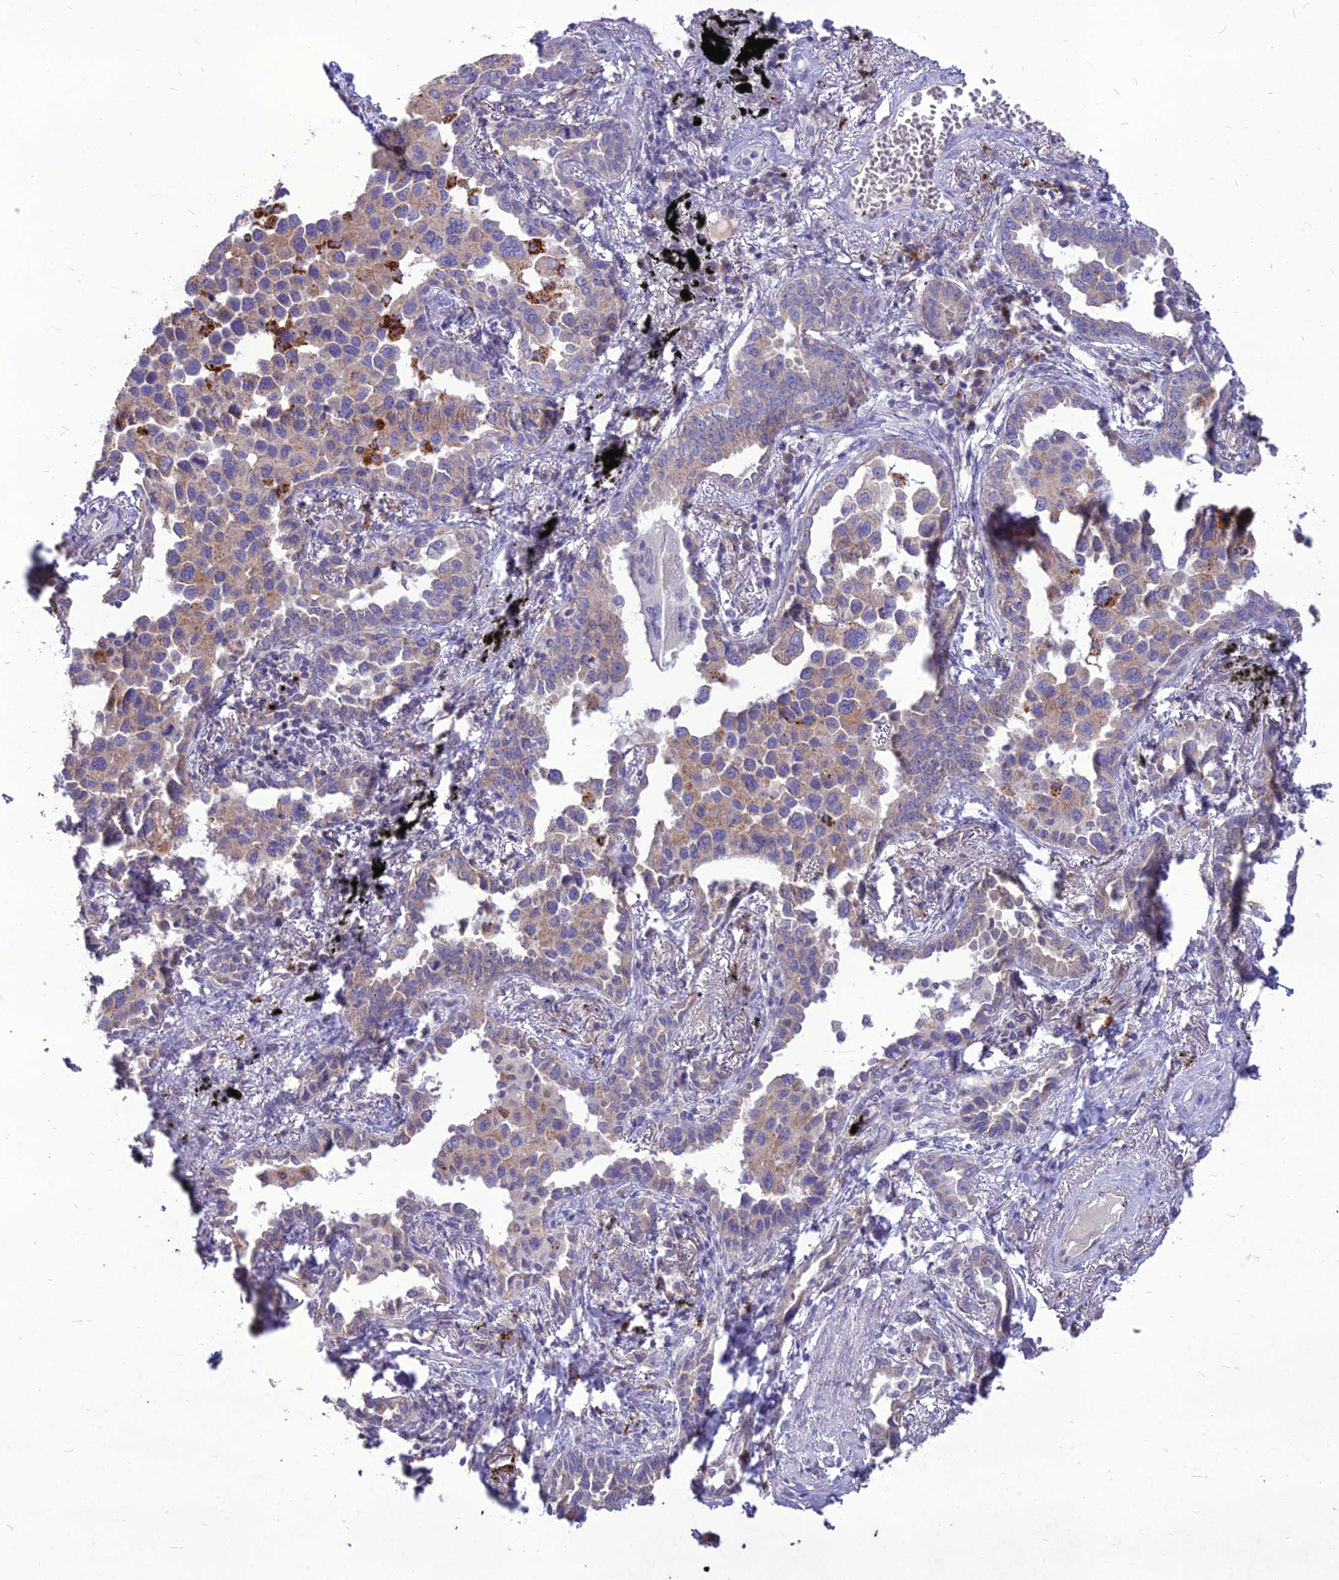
{"staining": {"intensity": "weak", "quantity": "25%-75%", "location": "cytoplasmic/membranous"}, "tissue": "lung cancer", "cell_type": "Tumor cells", "image_type": "cancer", "snomed": [{"axis": "morphology", "description": "Adenocarcinoma, NOS"}, {"axis": "topography", "description": "Lung"}], "caption": "This micrograph exhibits immunohistochemistry staining of adenocarcinoma (lung), with low weak cytoplasmic/membranous expression in approximately 25%-75% of tumor cells.", "gene": "PCED1B", "patient": {"sex": "male", "age": 67}}